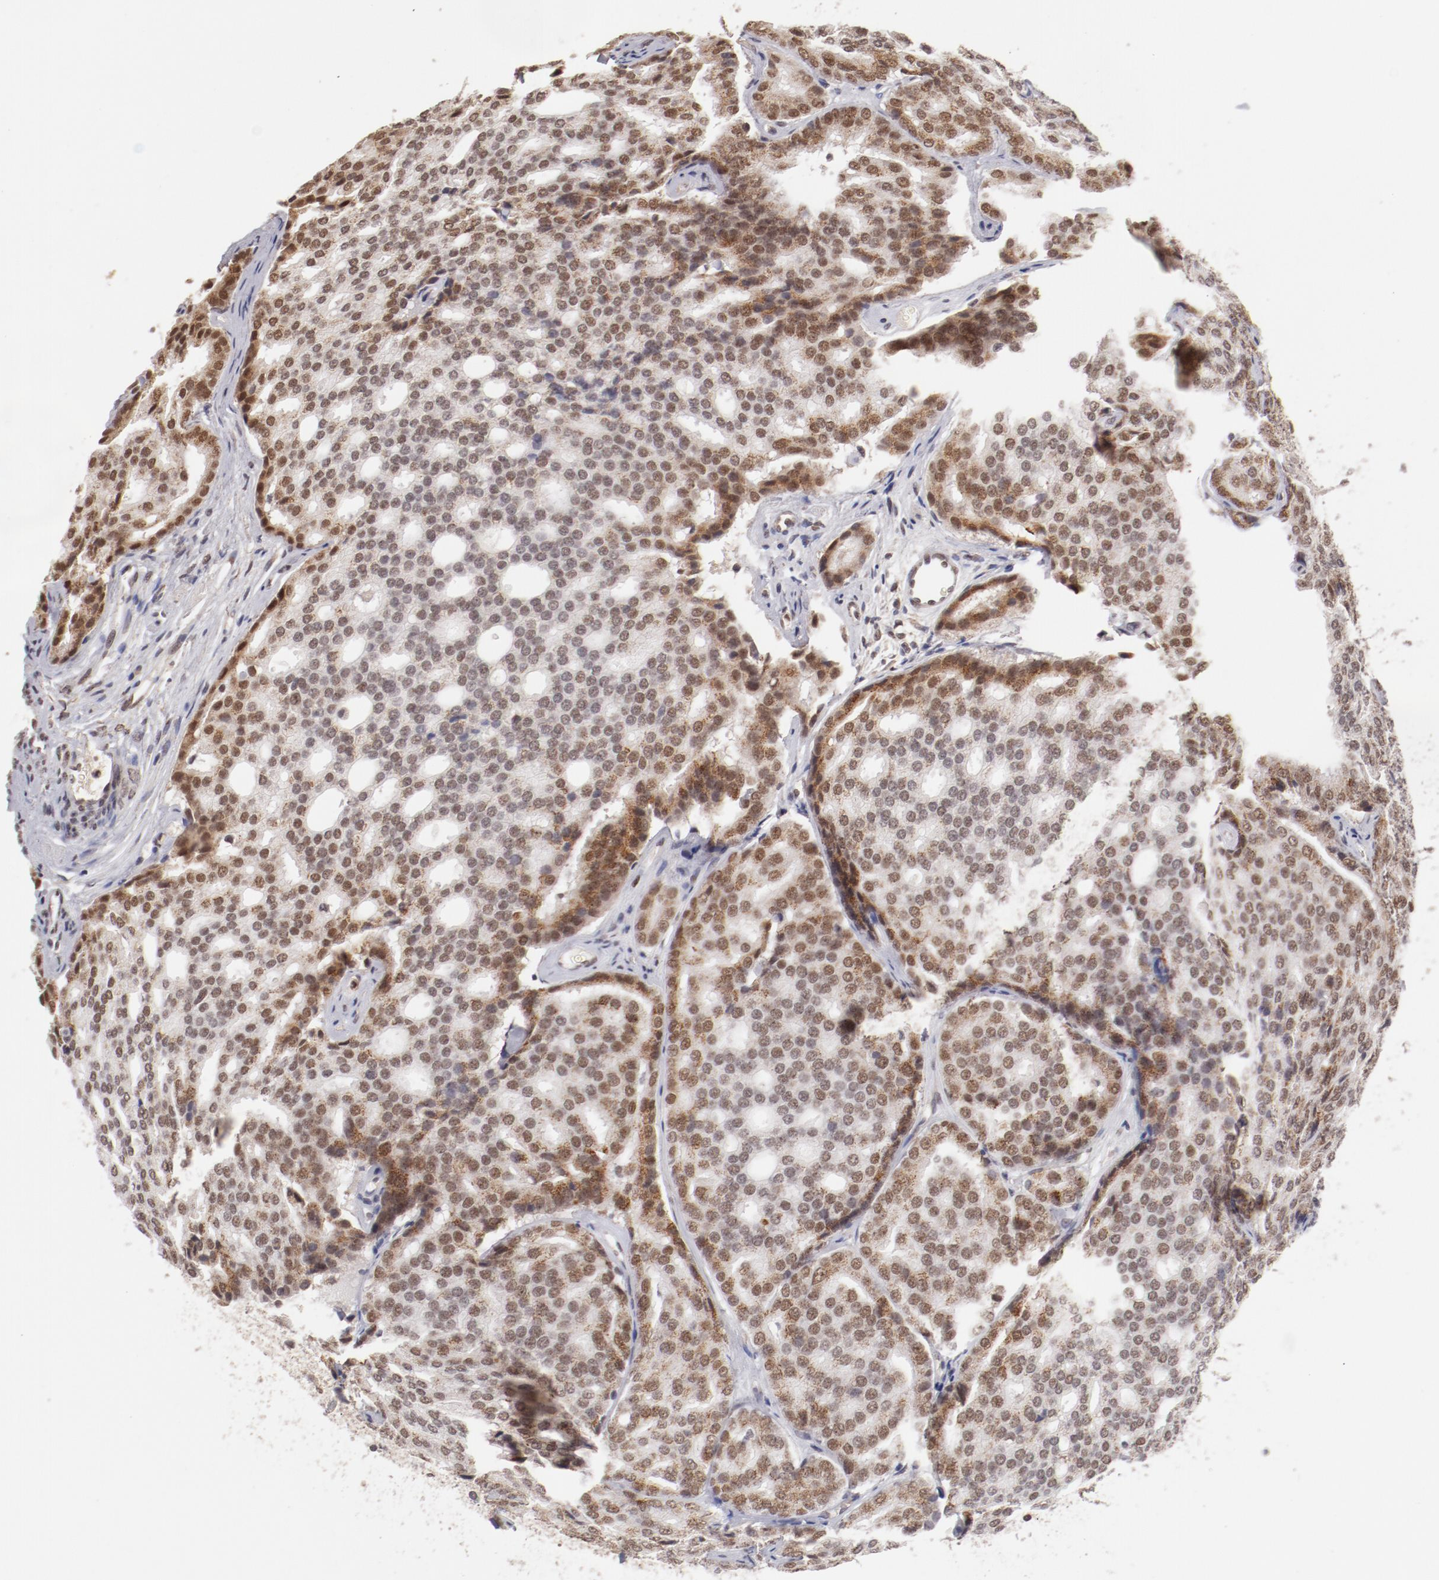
{"staining": {"intensity": "weak", "quantity": "25%-75%", "location": "cytoplasmic/membranous,nuclear"}, "tissue": "prostate cancer", "cell_type": "Tumor cells", "image_type": "cancer", "snomed": [{"axis": "morphology", "description": "Adenocarcinoma, High grade"}, {"axis": "topography", "description": "Prostate"}], "caption": "Human prostate high-grade adenocarcinoma stained with a brown dye reveals weak cytoplasmic/membranous and nuclear positive expression in about 25%-75% of tumor cells.", "gene": "NFE2", "patient": {"sex": "male", "age": 64}}